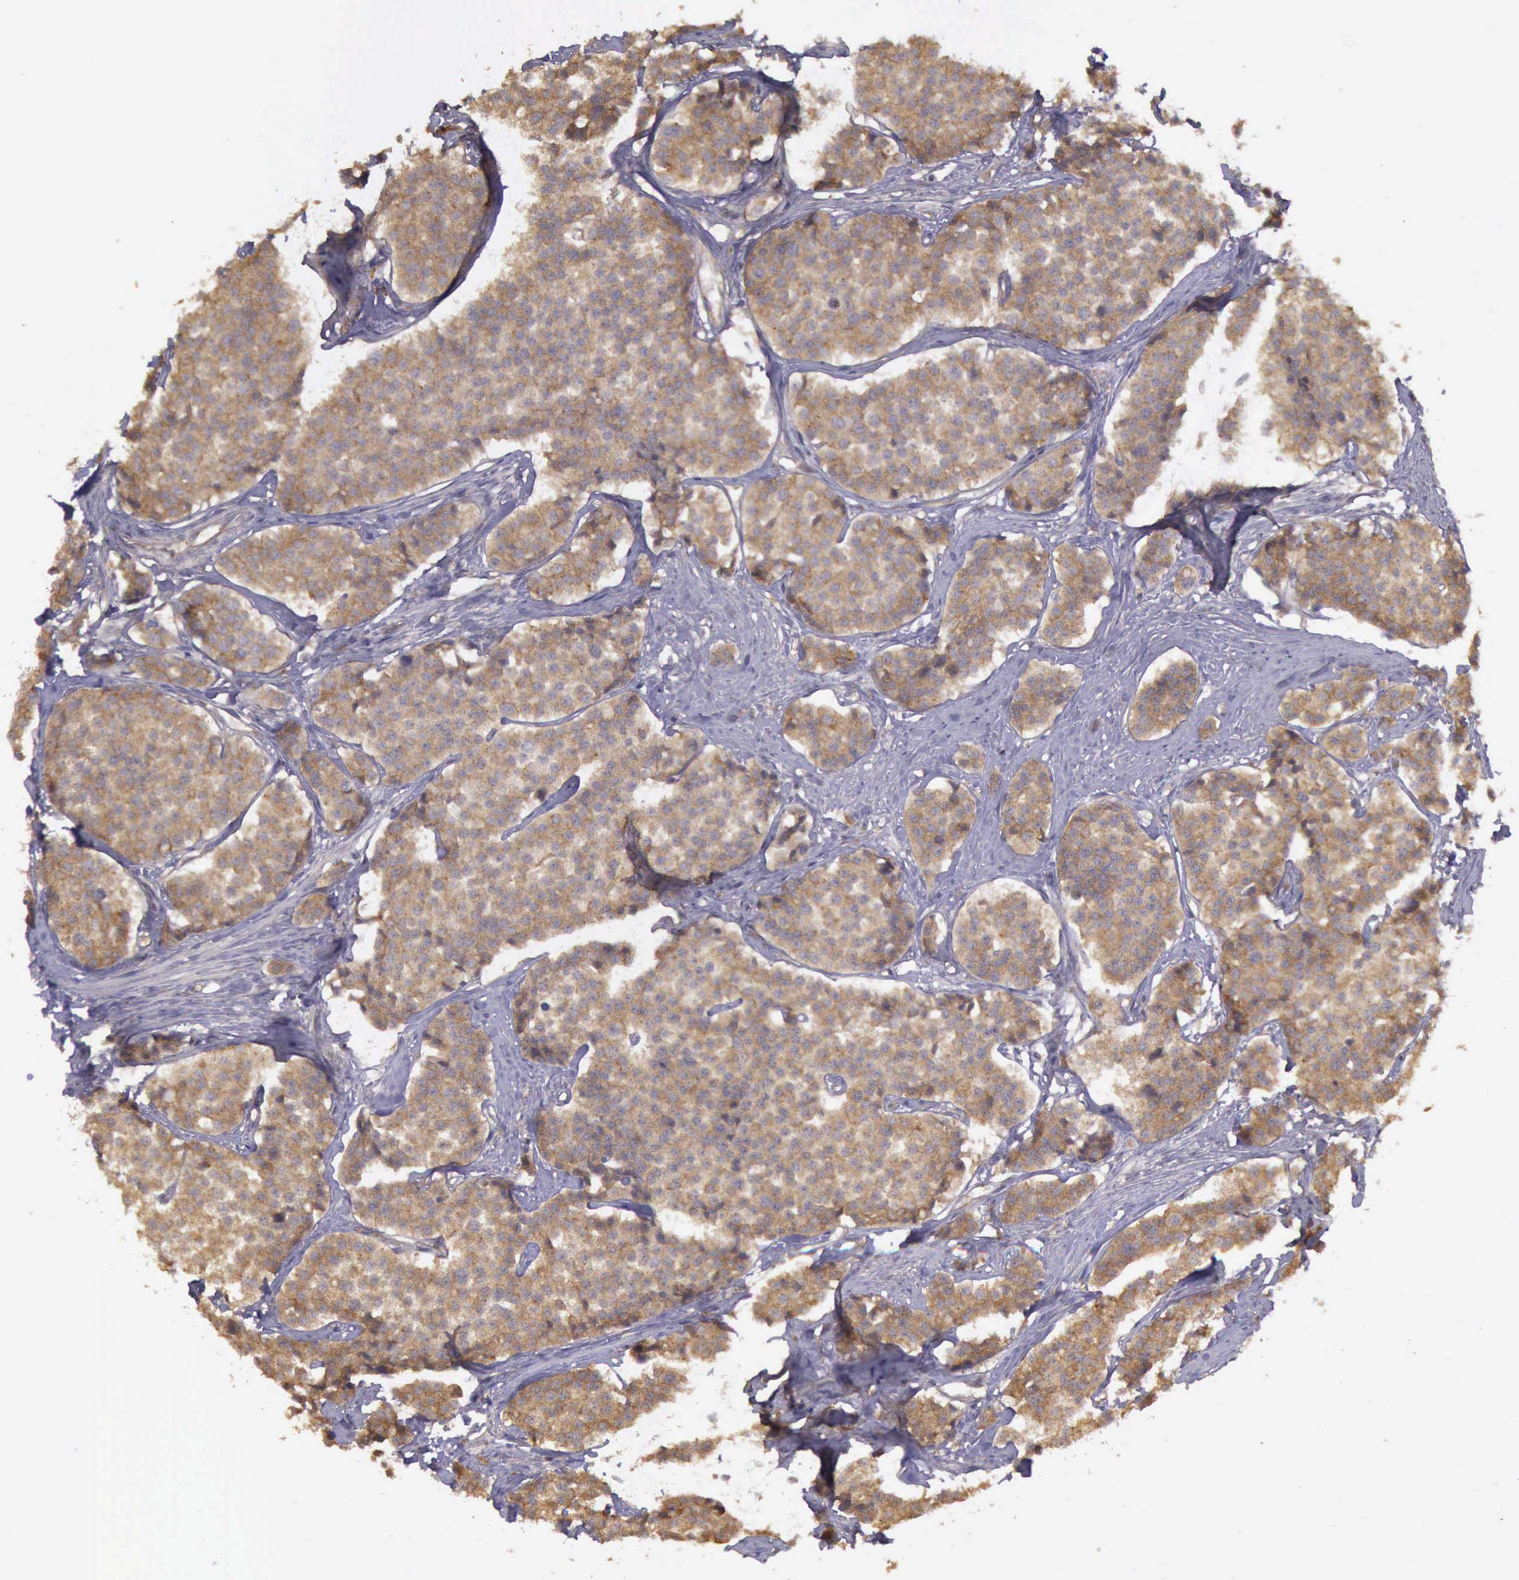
{"staining": {"intensity": "moderate", "quantity": ">75%", "location": "cytoplasmic/membranous"}, "tissue": "carcinoid", "cell_type": "Tumor cells", "image_type": "cancer", "snomed": [{"axis": "morphology", "description": "Carcinoid, malignant, NOS"}, {"axis": "topography", "description": "Small intestine"}], "caption": "Protein analysis of carcinoid tissue shows moderate cytoplasmic/membranous staining in about >75% of tumor cells.", "gene": "EIF5", "patient": {"sex": "male", "age": 60}}